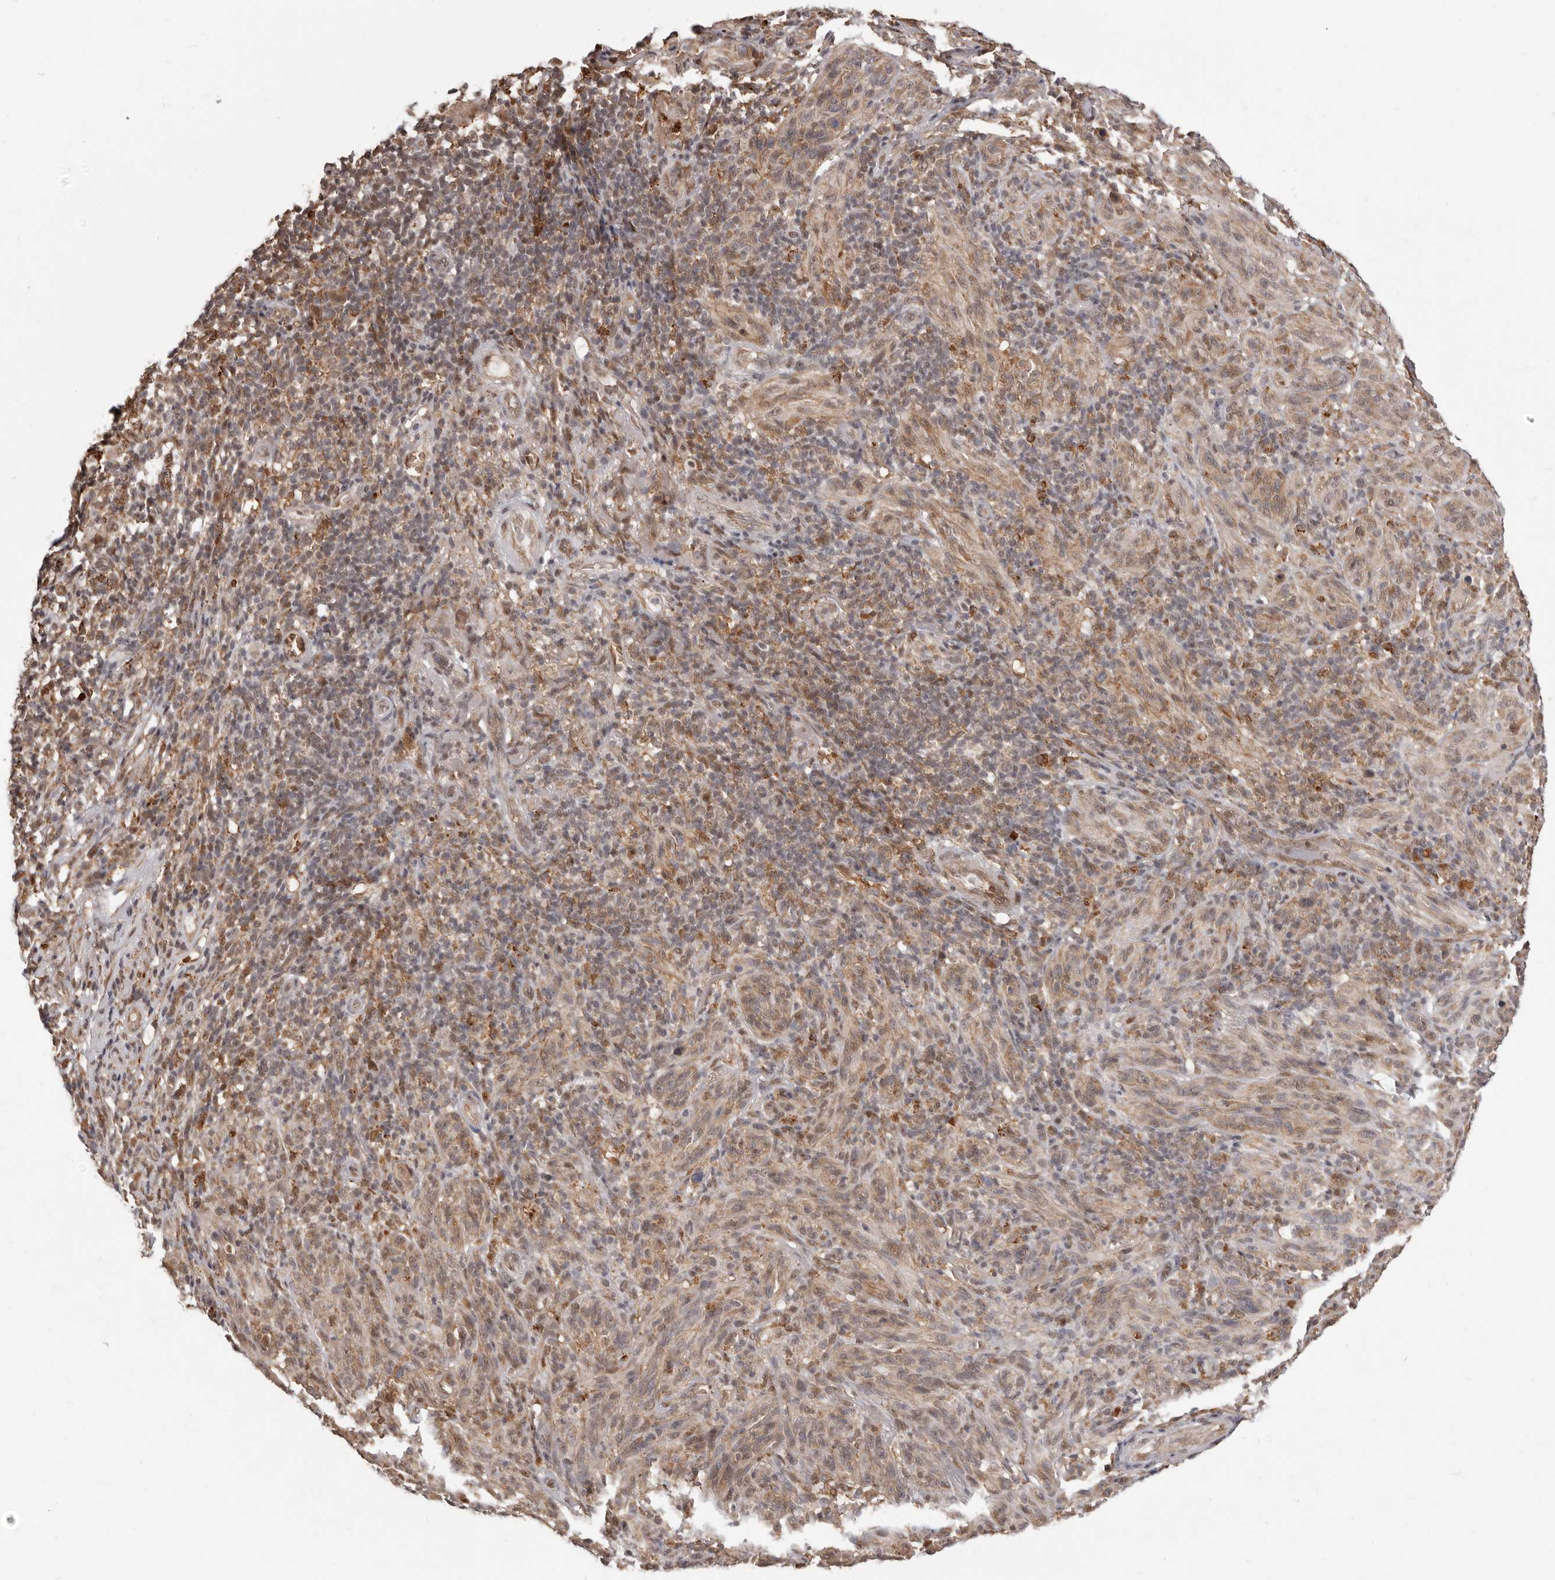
{"staining": {"intensity": "weak", "quantity": ">75%", "location": "cytoplasmic/membranous,nuclear"}, "tissue": "melanoma", "cell_type": "Tumor cells", "image_type": "cancer", "snomed": [{"axis": "morphology", "description": "Malignant melanoma, NOS"}, {"axis": "topography", "description": "Skin of head"}], "caption": "Weak cytoplasmic/membranous and nuclear staining for a protein is seen in about >75% of tumor cells of malignant melanoma using immunohistochemistry (IHC).", "gene": "NCOA3", "patient": {"sex": "male", "age": 96}}